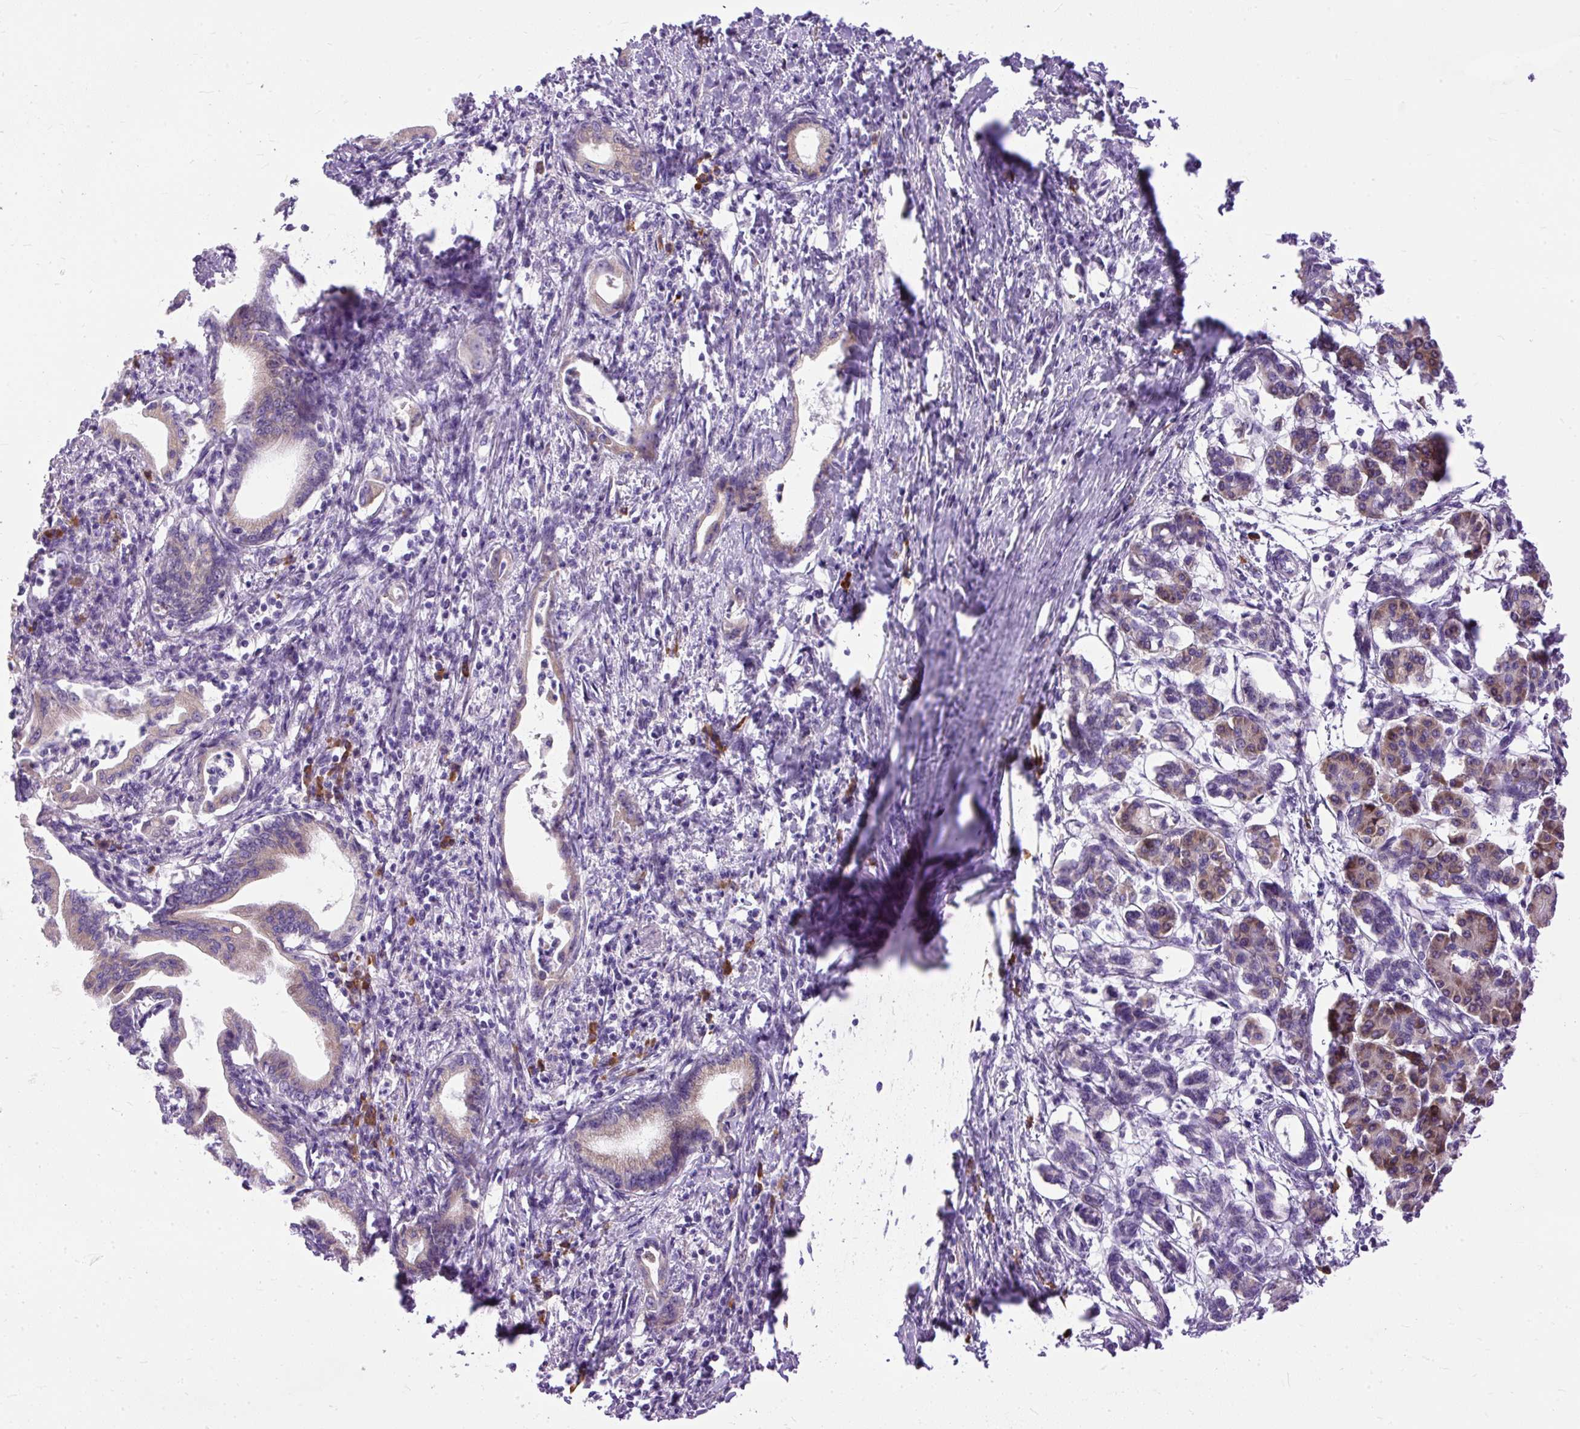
{"staining": {"intensity": "weak", "quantity": ">75%", "location": "cytoplasmic/membranous"}, "tissue": "pancreatic cancer", "cell_type": "Tumor cells", "image_type": "cancer", "snomed": [{"axis": "morphology", "description": "Adenocarcinoma, NOS"}, {"axis": "topography", "description": "Pancreas"}], "caption": "High-magnification brightfield microscopy of pancreatic adenocarcinoma stained with DAB (3,3'-diaminobenzidine) (brown) and counterstained with hematoxylin (blue). tumor cells exhibit weak cytoplasmic/membranous staining is present in approximately>75% of cells. The protein is stained brown, and the nuclei are stained in blue (DAB (3,3'-diaminobenzidine) IHC with brightfield microscopy, high magnification).", "gene": "SYBU", "patient": {"sex": "female", "age": 55}}